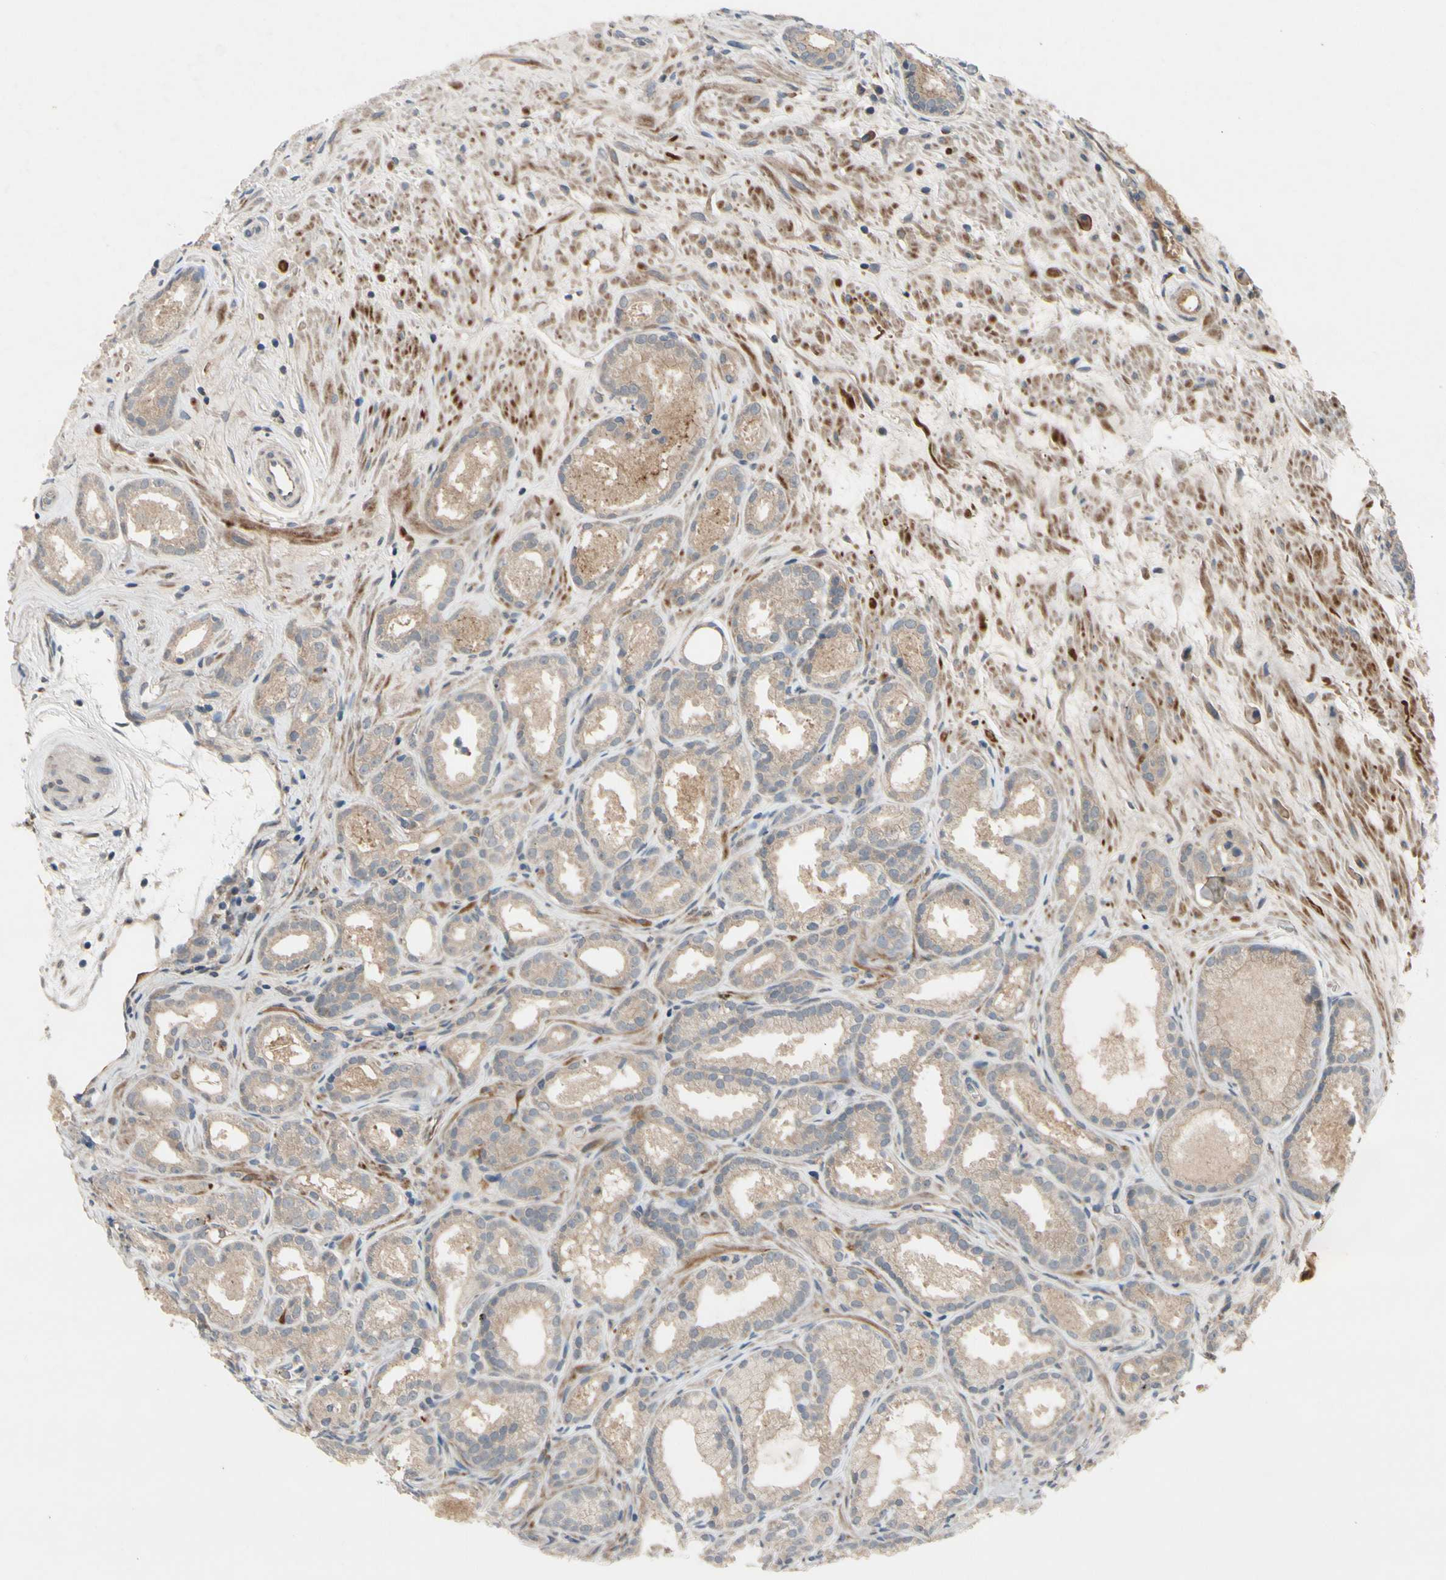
{"staining": {"intensity": "weak", "quantity": ">75%", "location": "cytoplasmic/membranous"}, "tissue": "prostate cancer", "cell_type": "Tumor cells", "image_type": "cancer", "snomed": [{"axis": "morphology", "description": "Adenocarcinoma, Low grade"}, {"axis": "topography", "description": "Prostate"}], "caption": "This is an image of IHC staining of adenocarcinoma (low-grade) (prostate), which shows weak staining in the cytoplasmic/membranous of tumor cells.", "gene": "ICAM5", "patient": {"sex": "male", "age": 57}}